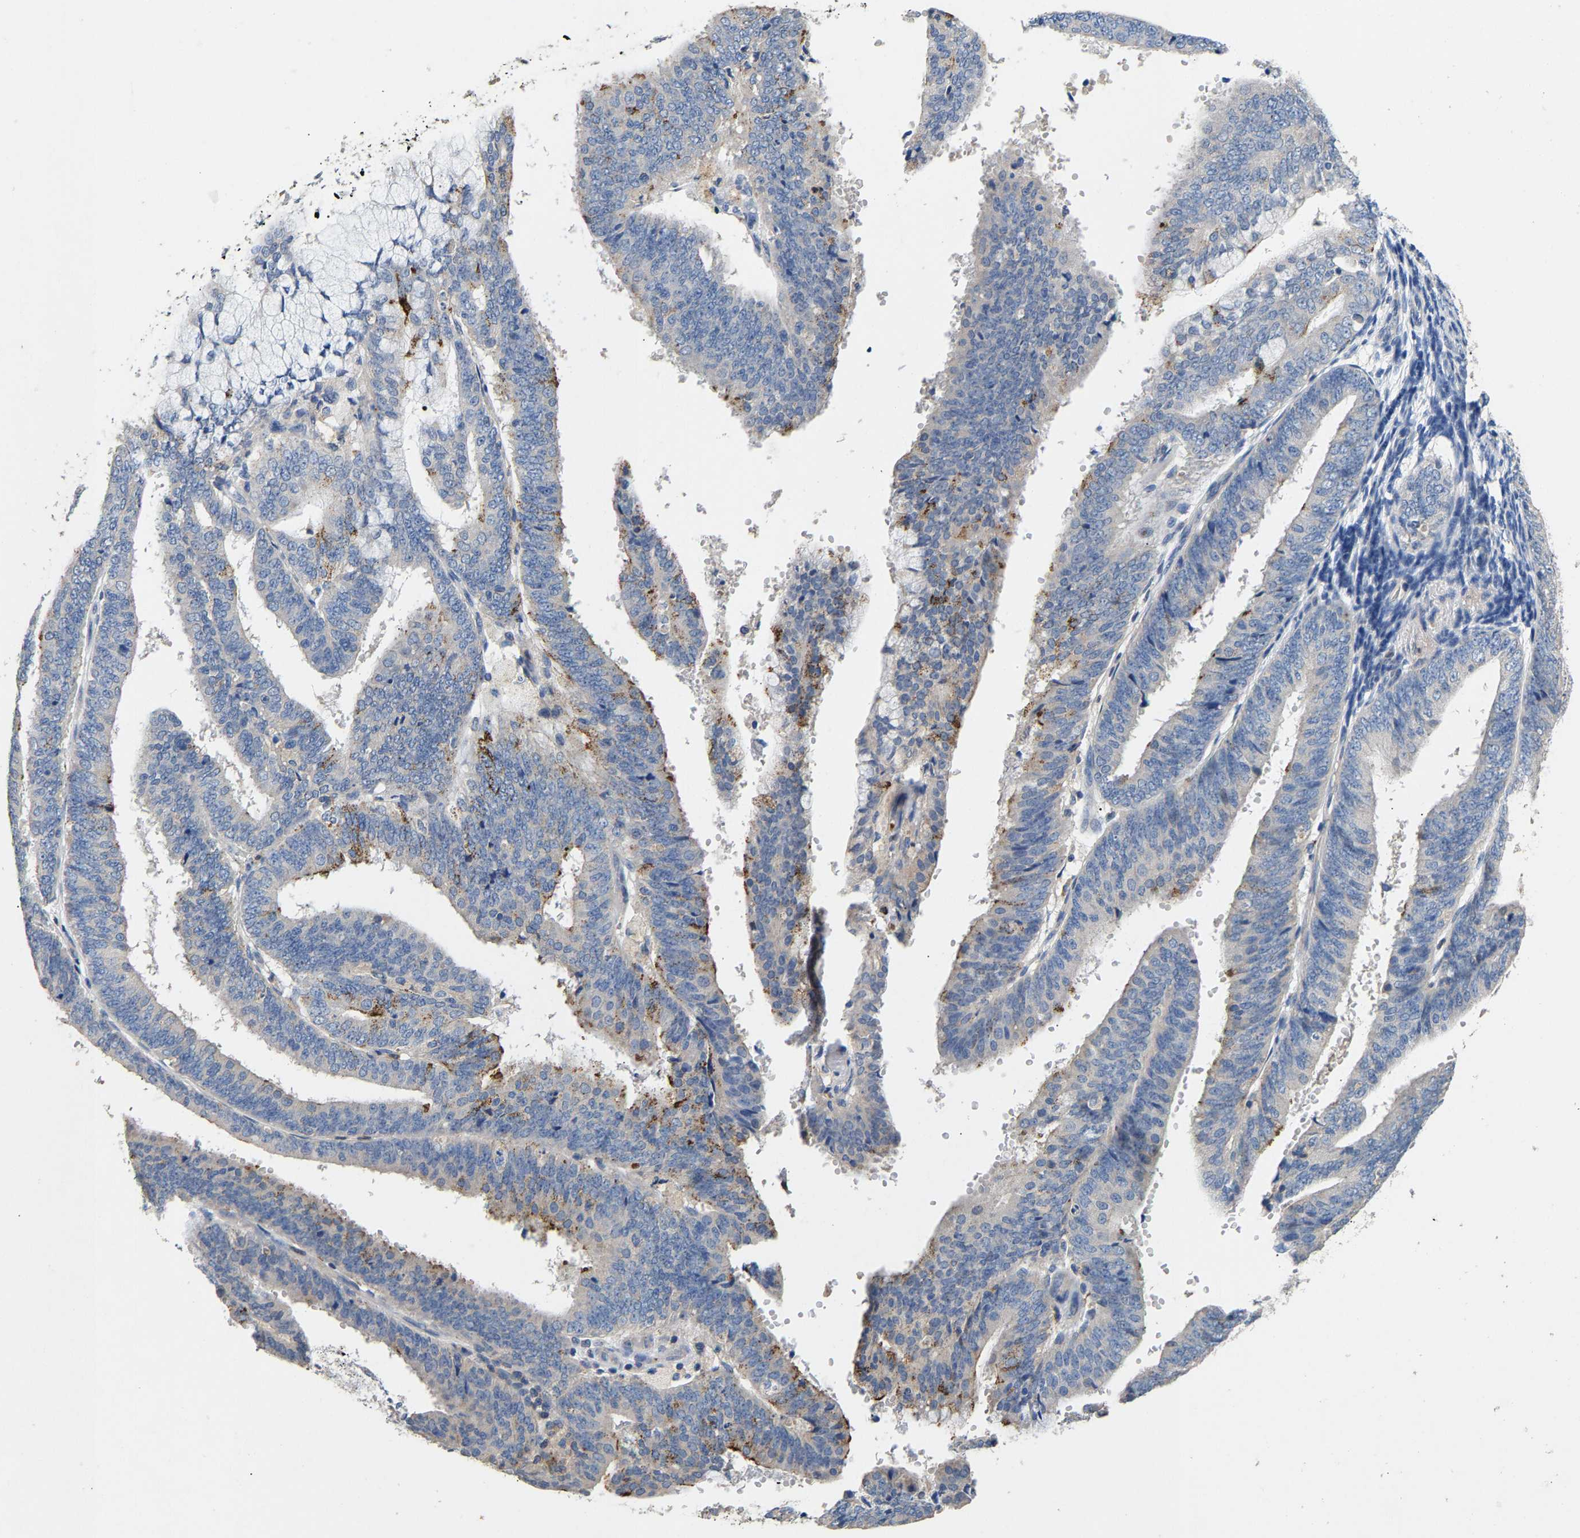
{"staining": {"intensity": "negative", "quantity": "none", "location": "none"}, "tissue": "endometrial cancer", "cell_type": "Tumor cells", "image_type": "cancer", "snomed": [{"axis": "morphology", "description": "Adenocarcinoma, NOS"}, {"axis": "topography", "description": "Endometrium"}], "caption": "IHC of endometrial cancer (adenocarcinoma) shows no positivity in tumor cells.", "gene": "CCDC171", "patient": {"sex": "female", "age": 63}}